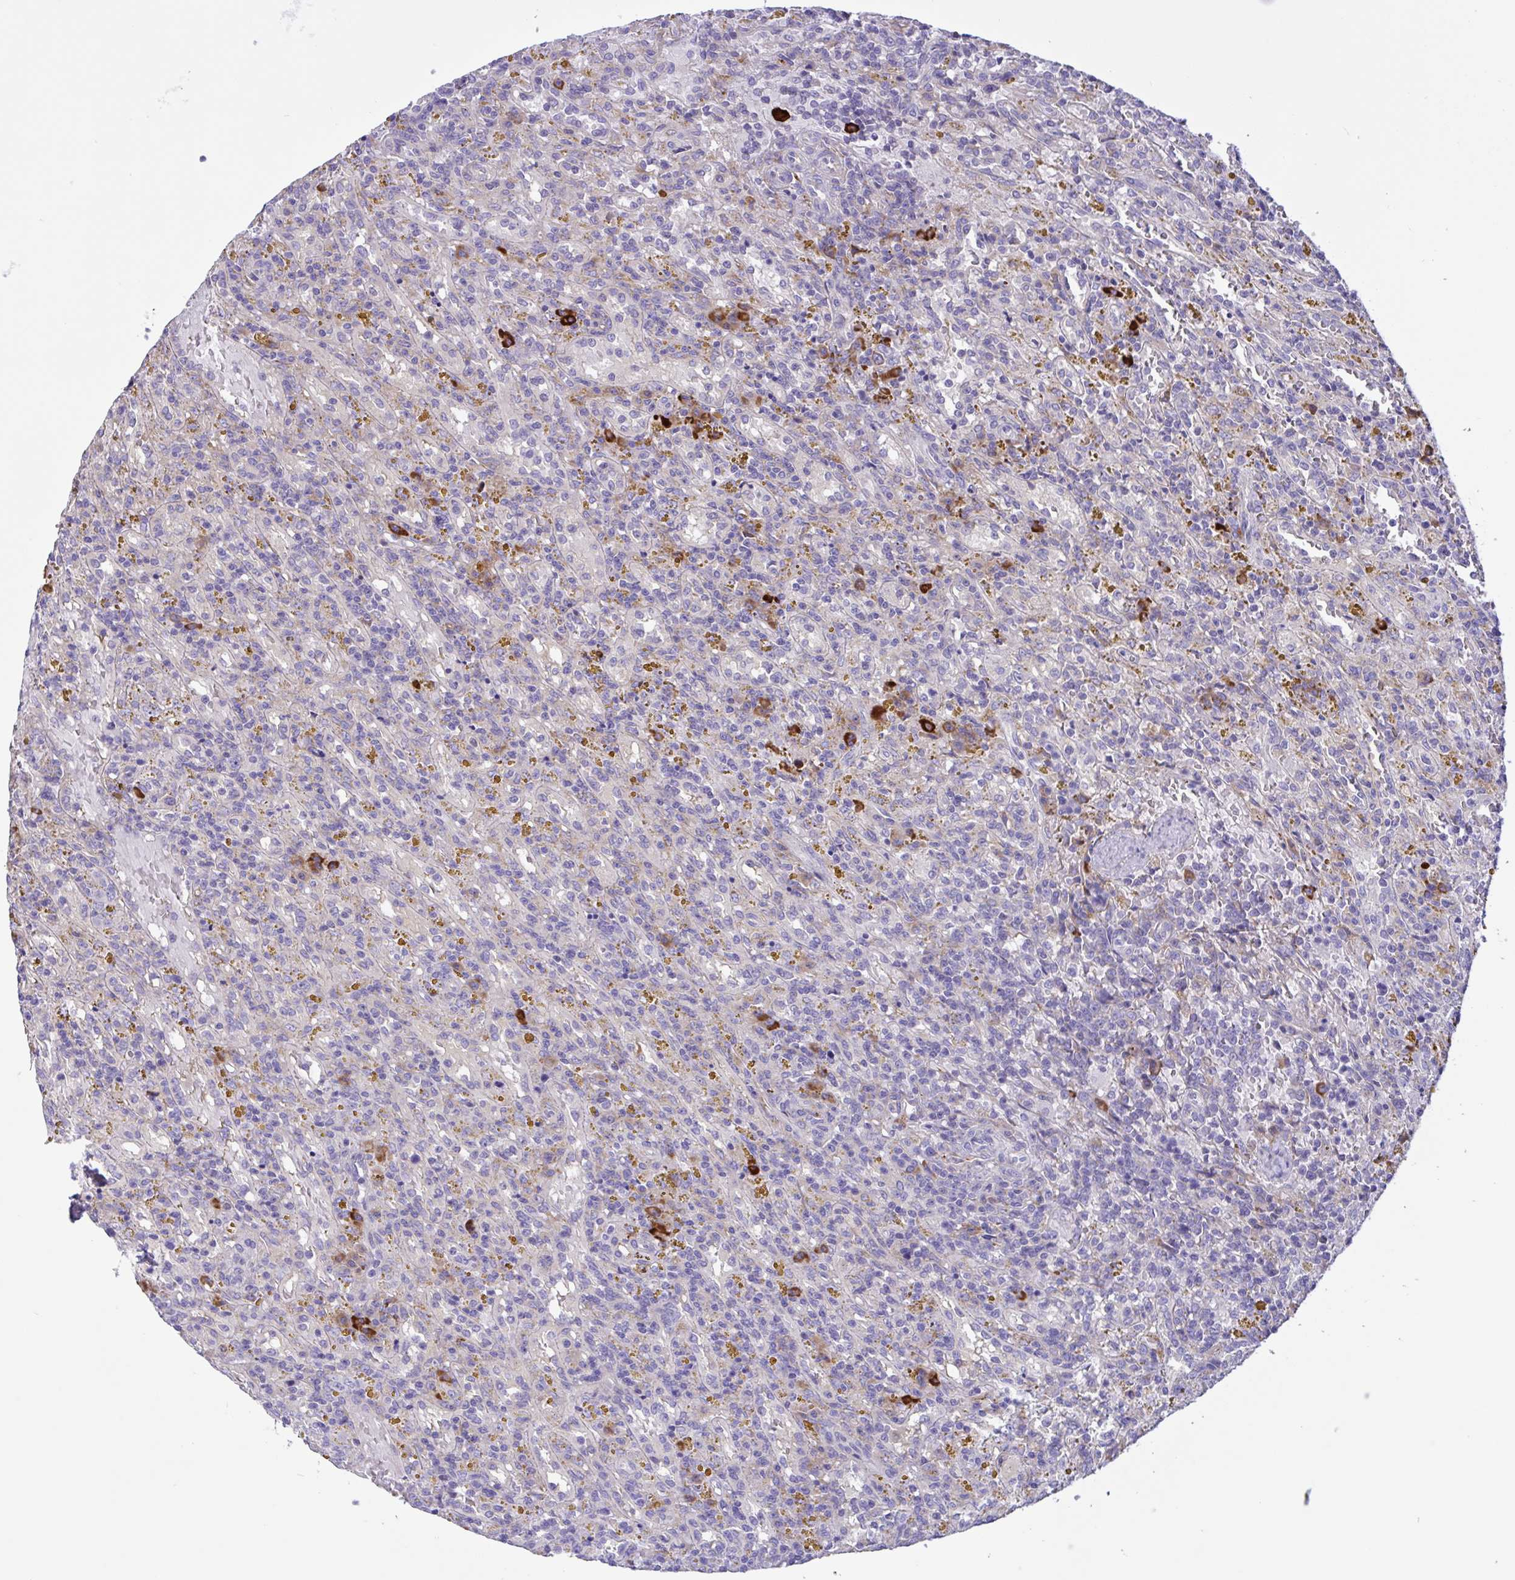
{"staining": {"intensity": "negative", "quantity": "none", "location": "none"}, "tissue": "lymphoma", "cell_type": "Tumor cells", "image_type": "cancer", "snomed": [{"axis": "morphology", "description": "Malignant lymphoma, non-Hodgkin's type, Low grade"}, {"axis": "topography", "description": "Spleen"}], "caption": "DAB immunohistochemical staining of human malignant lymphoma, non-Hodgkin's type (low-grade) reveals no significant positivity in tumor cells.", "gene": "DSC3", "patient": {"sex": "female", "age": 65}}